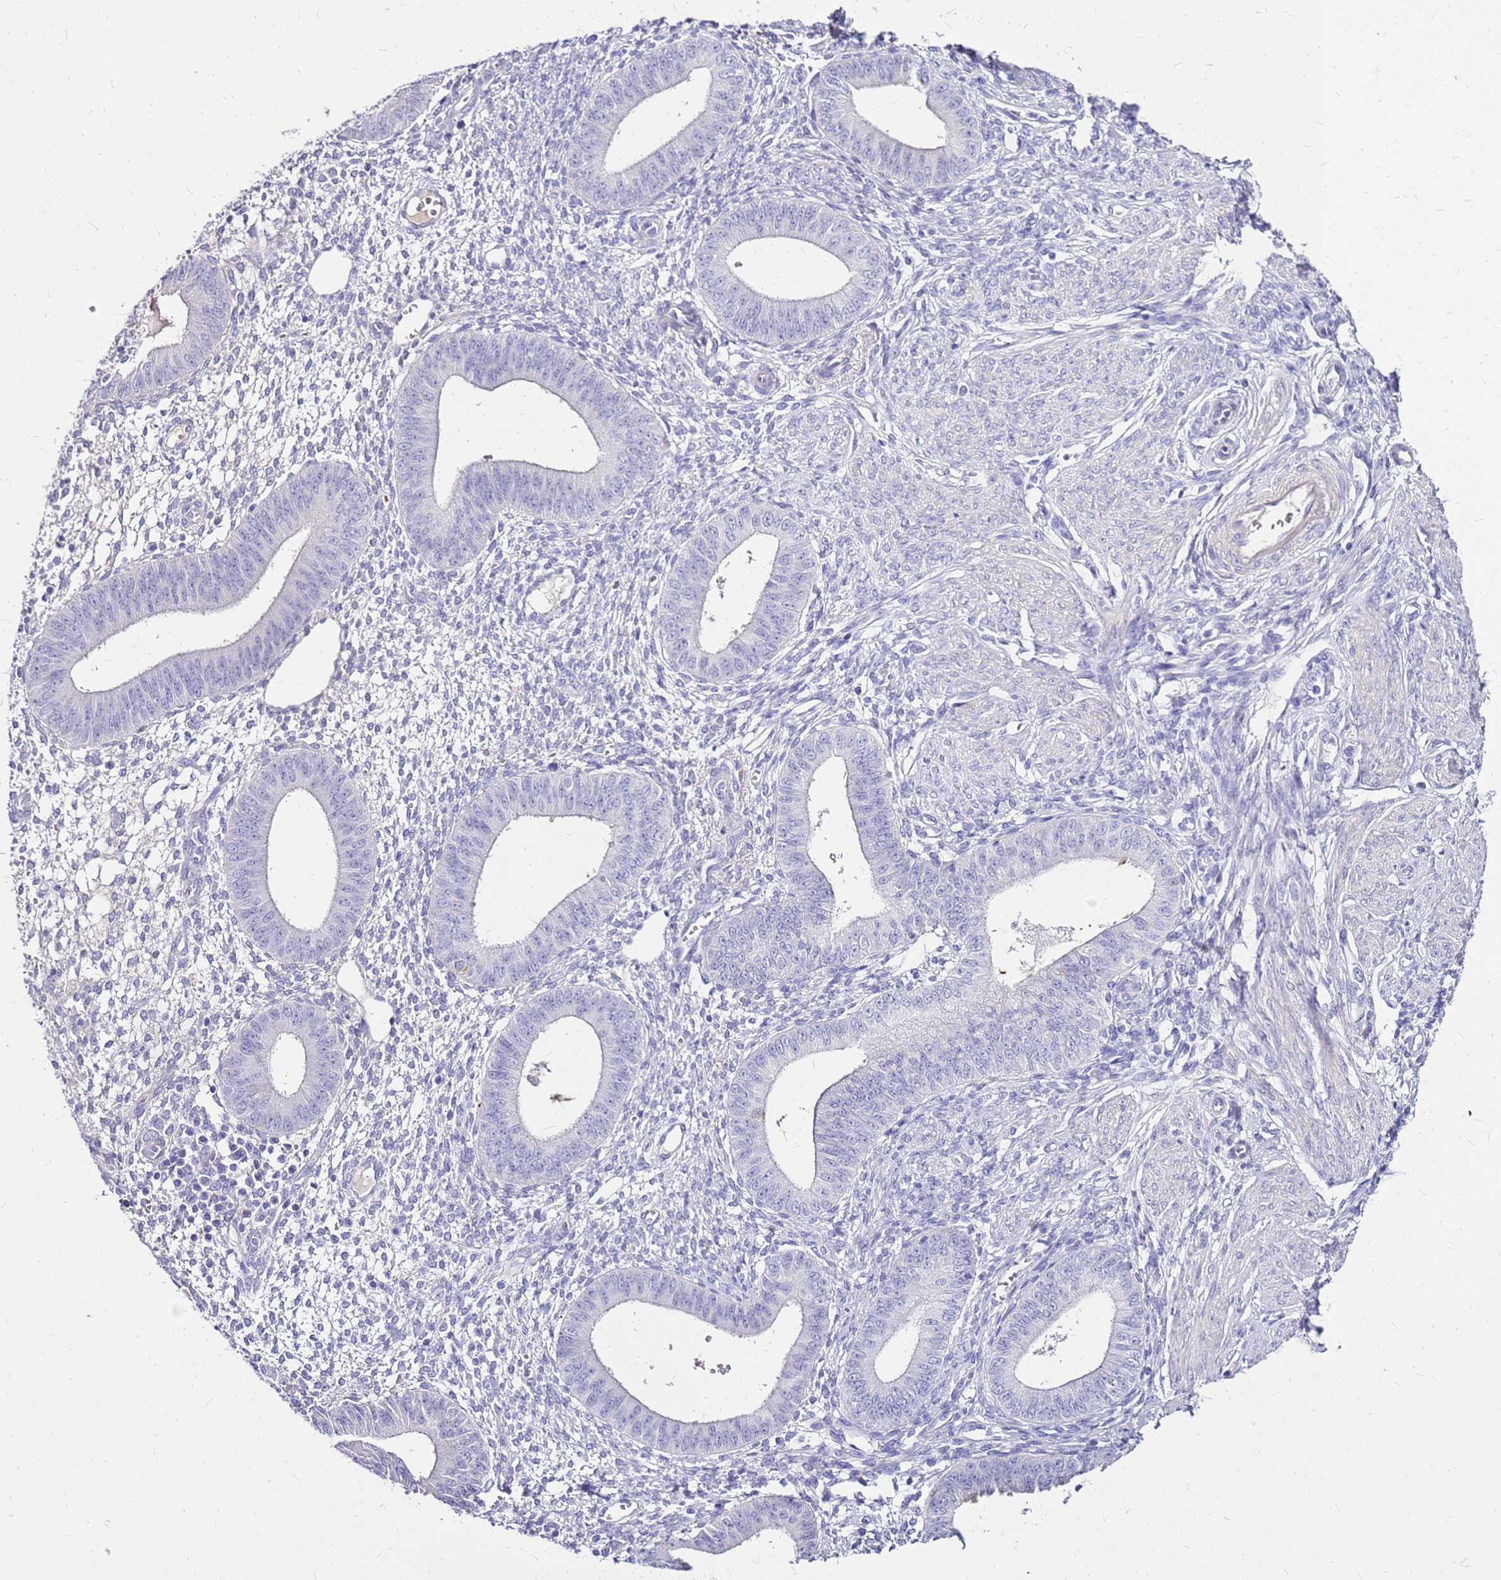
{"staining": {"intensity": "negative", "quantity": "none", "location": "none"}, "tissue": "endometrium", "cell_type": "Cells in endometrial stroma", "image_type": "normal", "snomed": [{"axis": "morphology", "description": "Normal tissue, NOS"}, {"axis": "topography", "description": "Endometrium"}], "caption": "There is no significant positivity in cells in endometrial stroma of endometrium. Brightfield microscopy of immunohistochemistry stained with DAB (brown) and hematoxylin (blue), captured at high magnification.", "gene": "DCDC2B", "patient": {"sex": "female", "age": 49}}